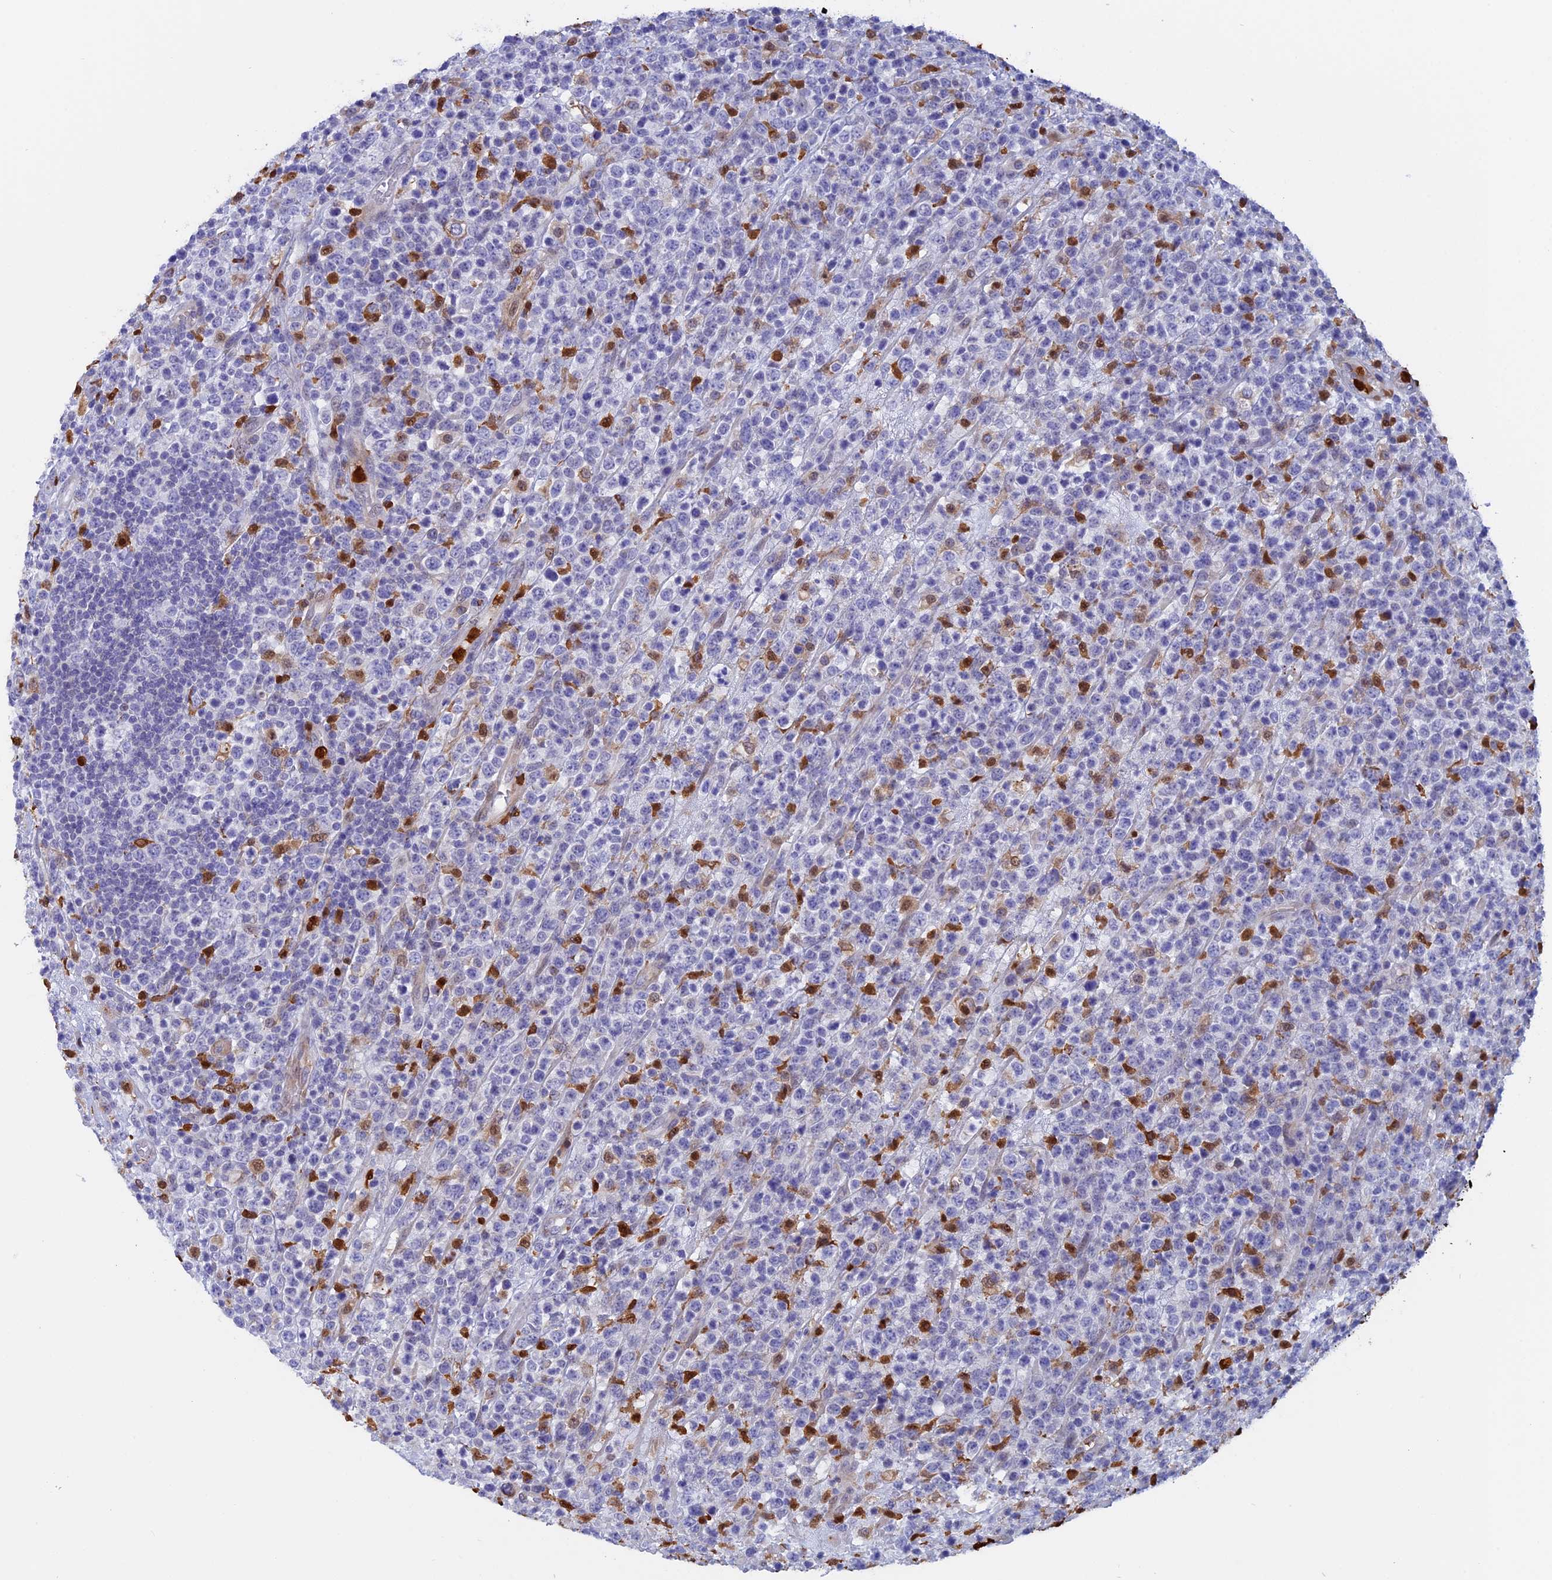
{"staining": {"intensity": "negative", "quantity": "none", "location": "none"}, "tissue": "lymphoma", "cell_type": "Tumor cells", "image_type": "cancer", "snomed": [{"axis": "morphology", "description": "Malignant lymphoma, non-Hodgkin's type, High grade"}, {"axis": "topography", "description": "Colon"}], "caption": "Protein analysis of lymphoma reveals no significant staining in tumor cells.", "gene": "SLC26A1", "patient": {"sex": "female", "age": 53}}